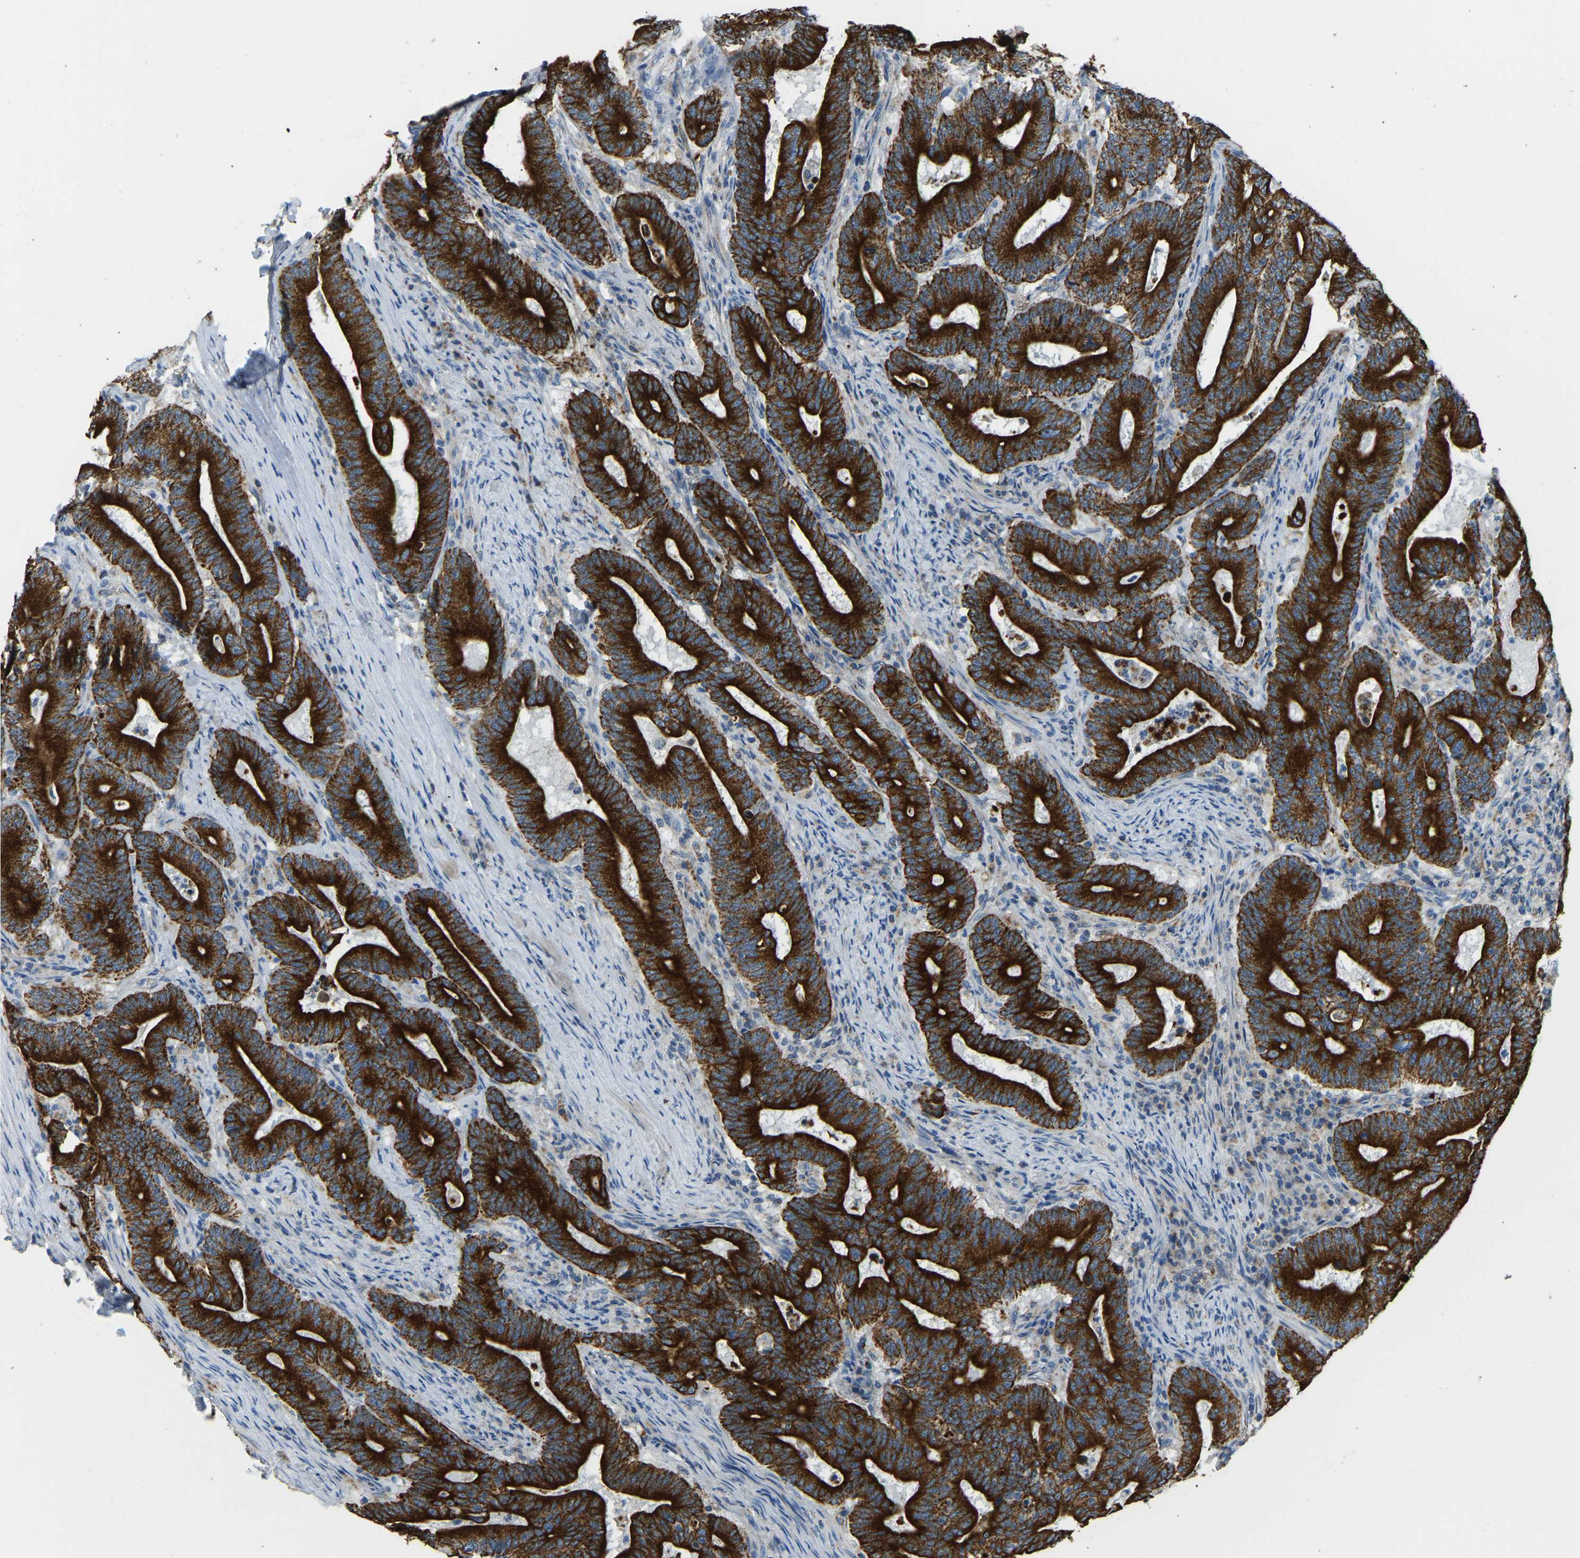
{"staining": {"intensity": "strong", "quantity": ">75%", "location": "cytoplasmic/membranous"}, "tissue": "colorectal cancer", "cell_type": "Tumor cells", "image_type": "cancer", "snomed": [{"axis": "morphology", "description": "Adenocarcinoma, NOS"}, {"axis": "topography", "description": "Colon"}], "caption": "IHC (DAB) staining of human colorectal cancer reveals strong cytoplasmic/membranous protein positivity in about >75% of tumor cells.", "gene": "ZNF200", "patient": {"sex": "female", "age": 66}}